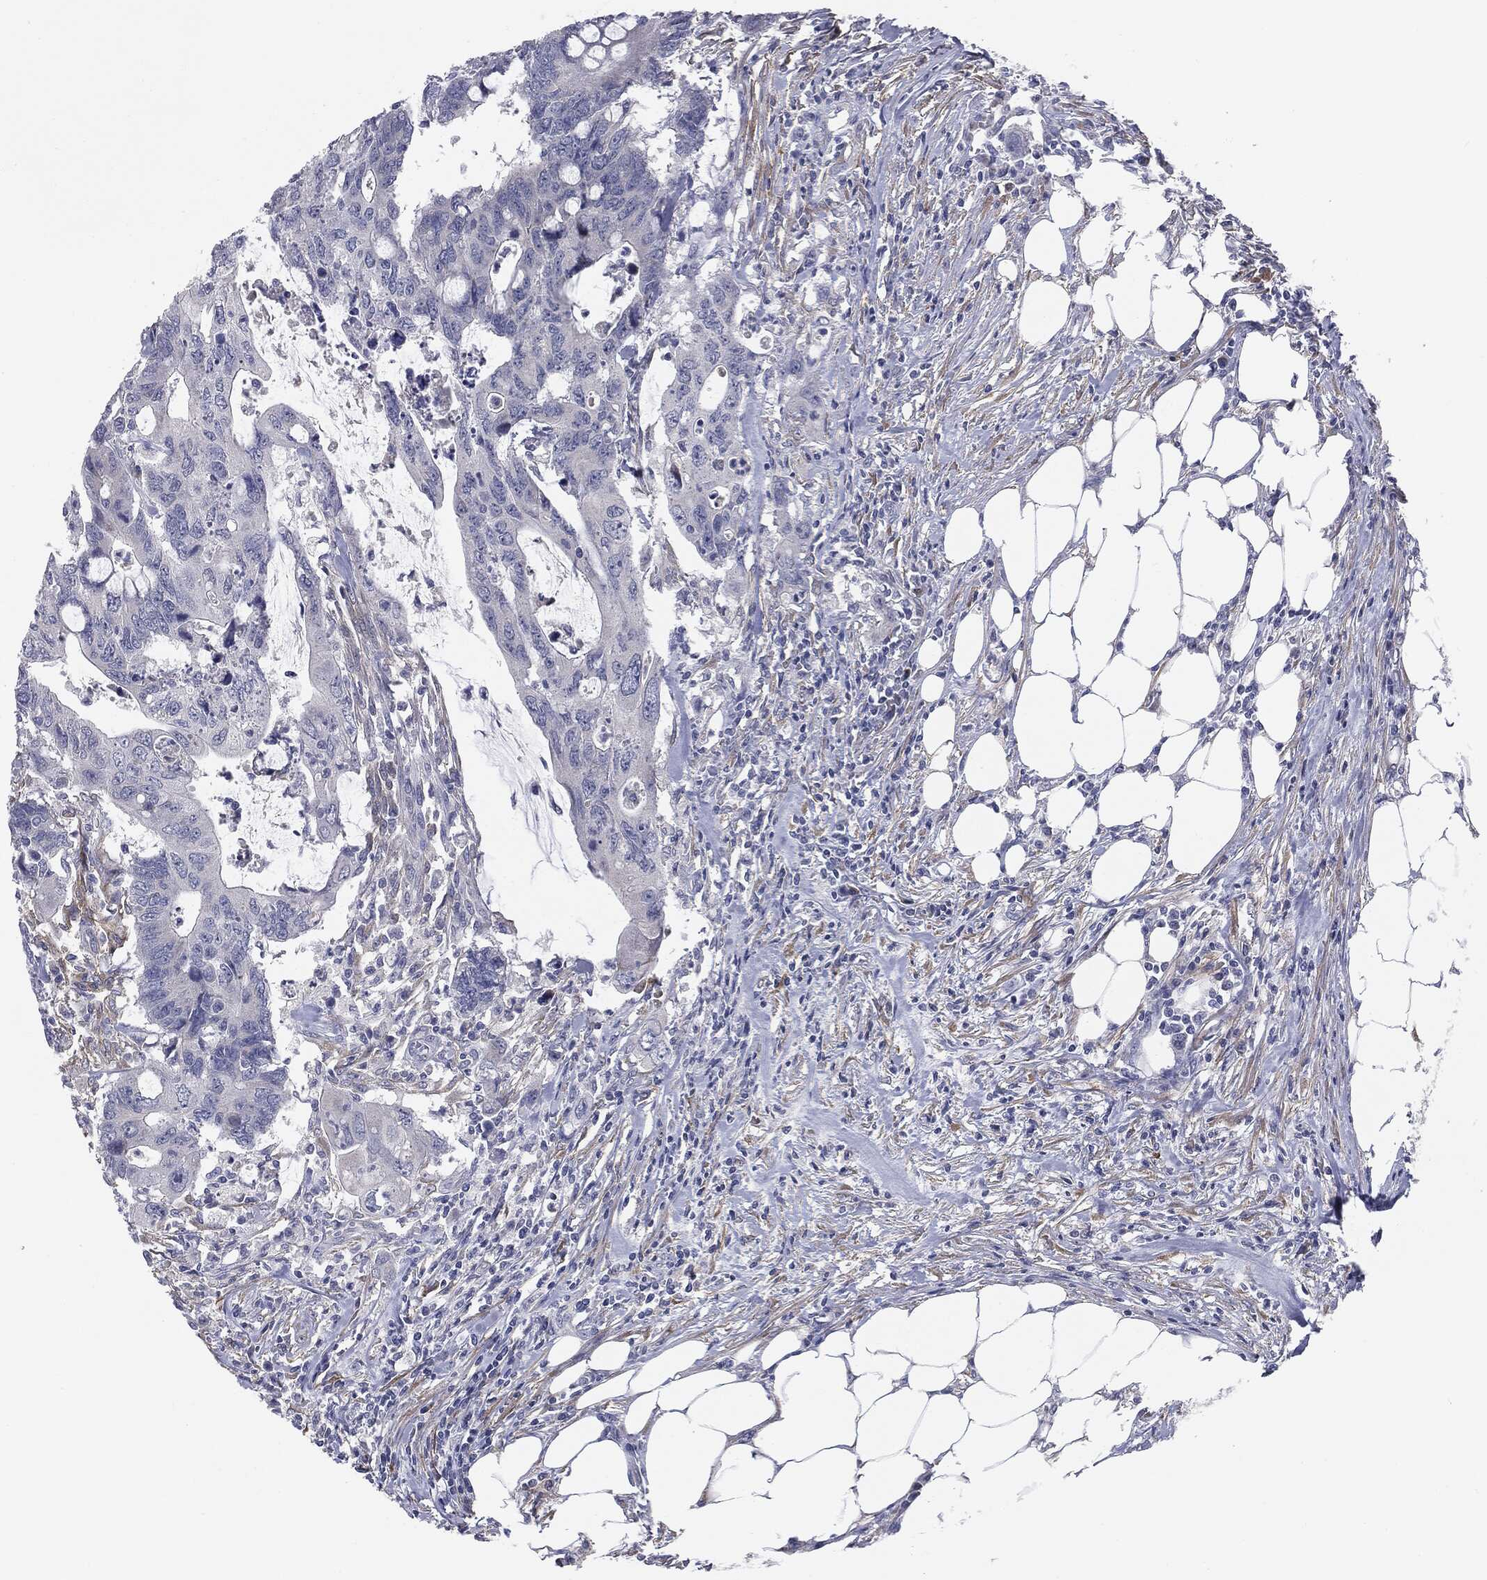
{"staining": {"intensity": "negative", "quantity": "none", "location": "none"}, "tissue": "colorectal cancer", "cell_type": "Tumor cells", "image_type": "cancer", "snomed": [{"axis": "morphology", "description": "Adenocarcinoma, NOS"}, {"axis": "topography", "description": "Colon"}], "caption": "Colorectal cancer was stained to show a protein in brown. There is no significant positivity in tumor cells.", "gene": "KRT5", "patient": {"sex": "male", "age": 71}}